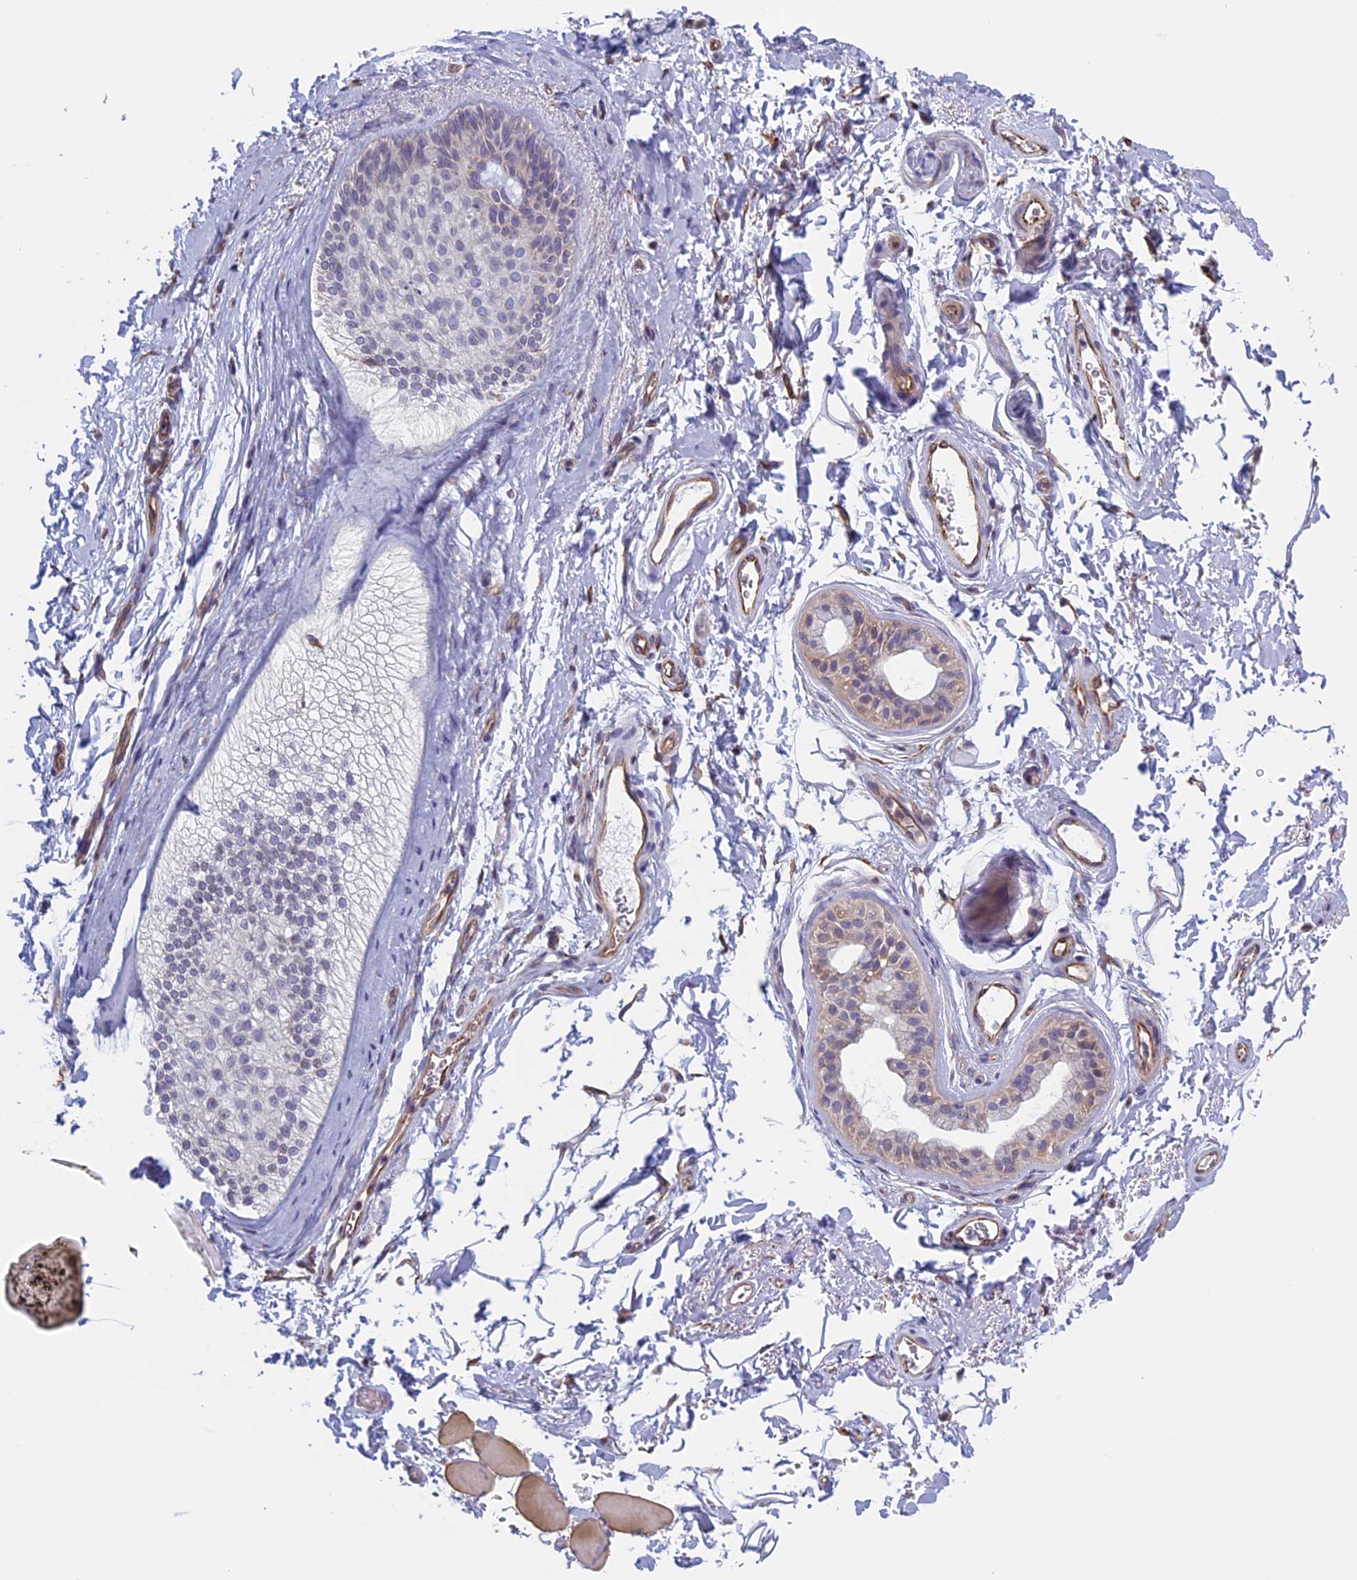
{"staining": {"intensity": "negative", "quantity": "none", "location": "none"}, "tissue": "skin", "cell_type": "Epidermal cells", "image_type": "normal", "snomed": [{"axis": "morphology", "description": "Normal tissue, NOS"}, {"axis": "topography", "description": "Anal"}], "caption": "Epidermal cells show no significant protein positivity in benign skin.", "gene": "BCL2L10", "patient": {"sex": "male", "age": 44}}